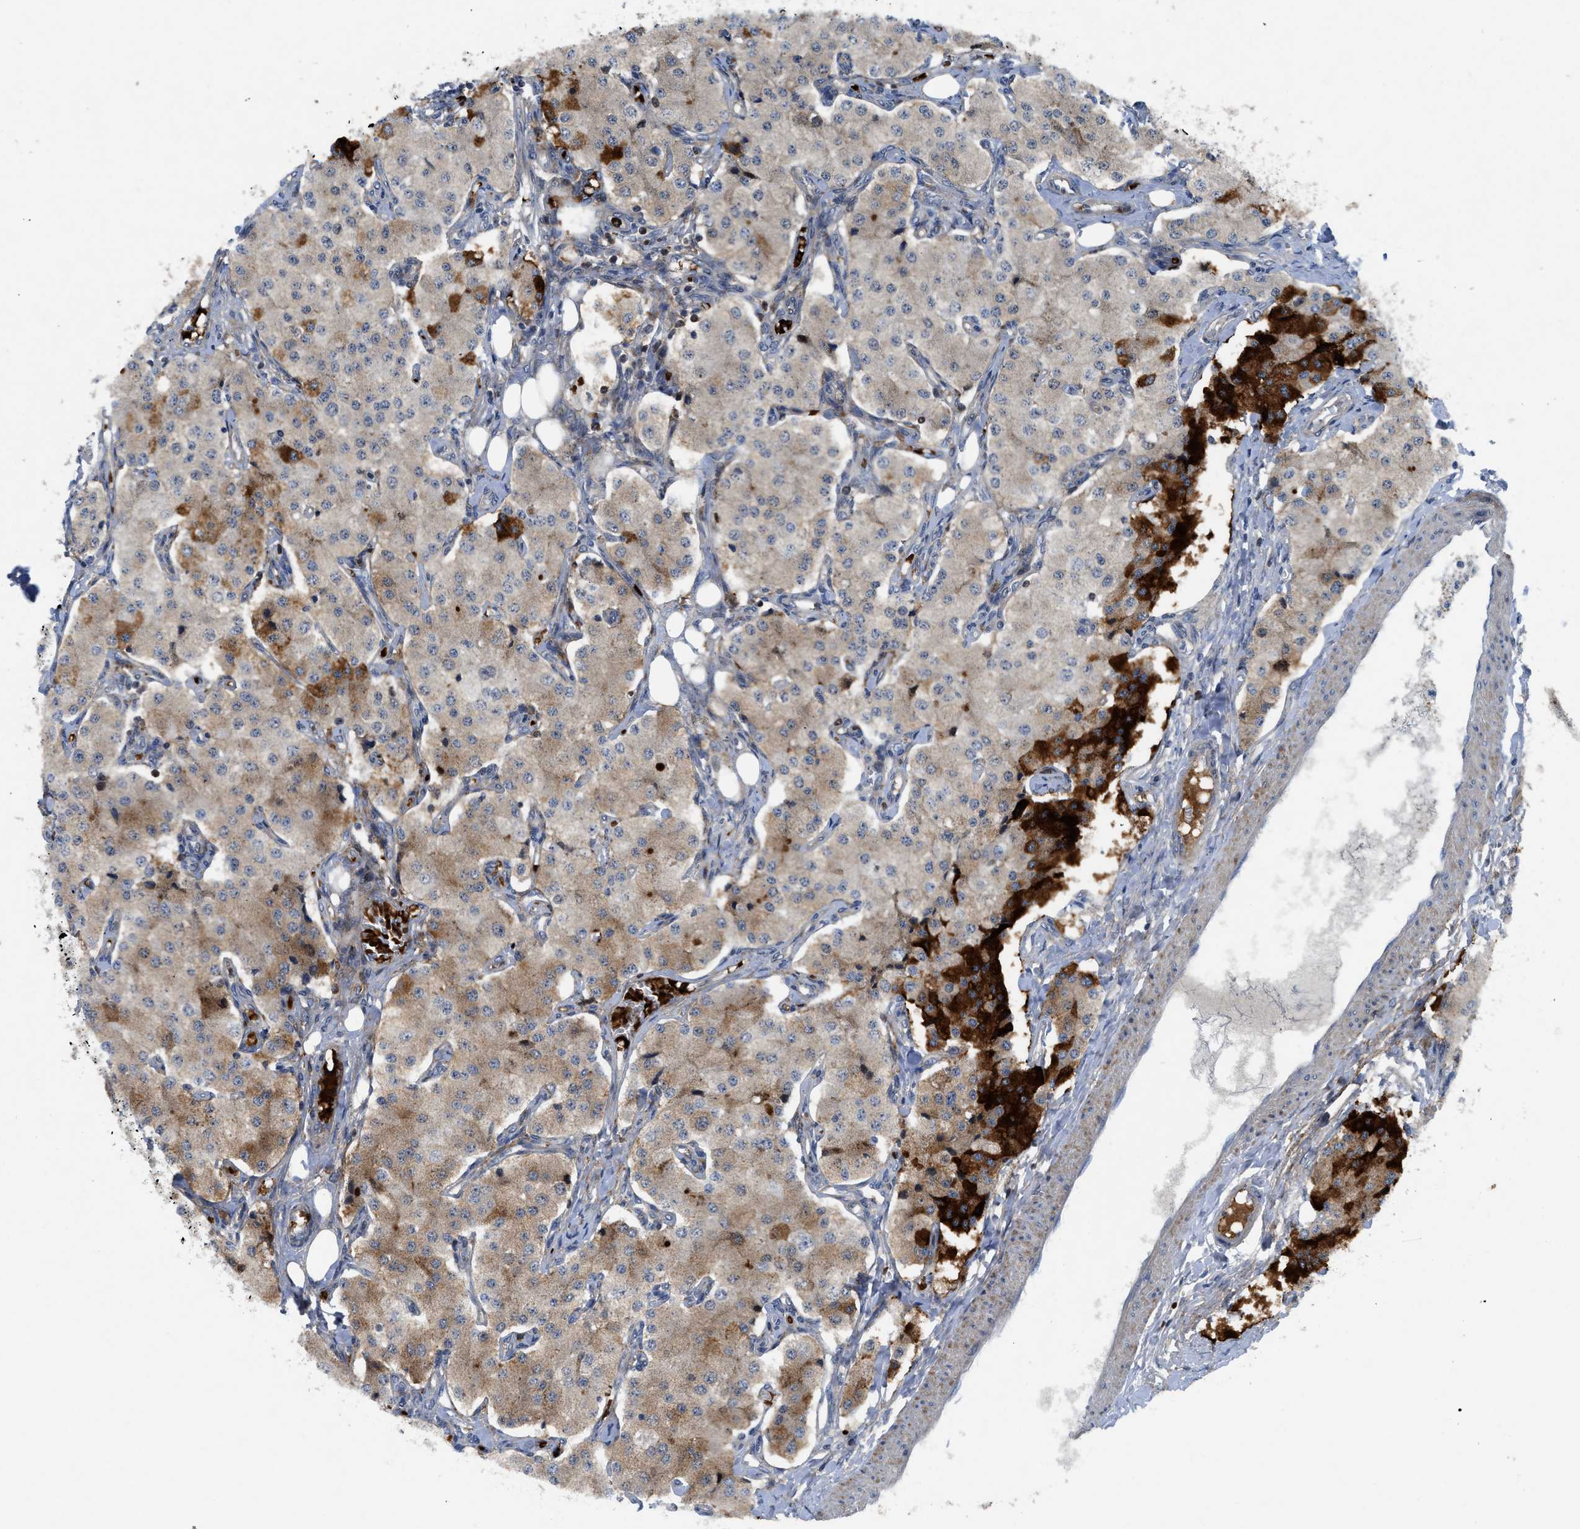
{"staining": {"intensity": "strong", "quantity": "25%-75%", "location": "cytoplasmic/membranous"}, "tissue": "carcinoid", "cell_type": "Tumor cells", "image_type": "cancer", "snomed": [{"axis": "morphology", "description": "Carcinoid, malignant, NOS"}, {"axis": "topography", "description": "Colon"}], "caption": "The histopathology image reveals staining of malignant carcinoid, revealing strong cytoplasmic/membranous protein positivity (brown color) within tumor cells.", "gene": "PANX1", "patient": {"sex": "female", "age": 52}}